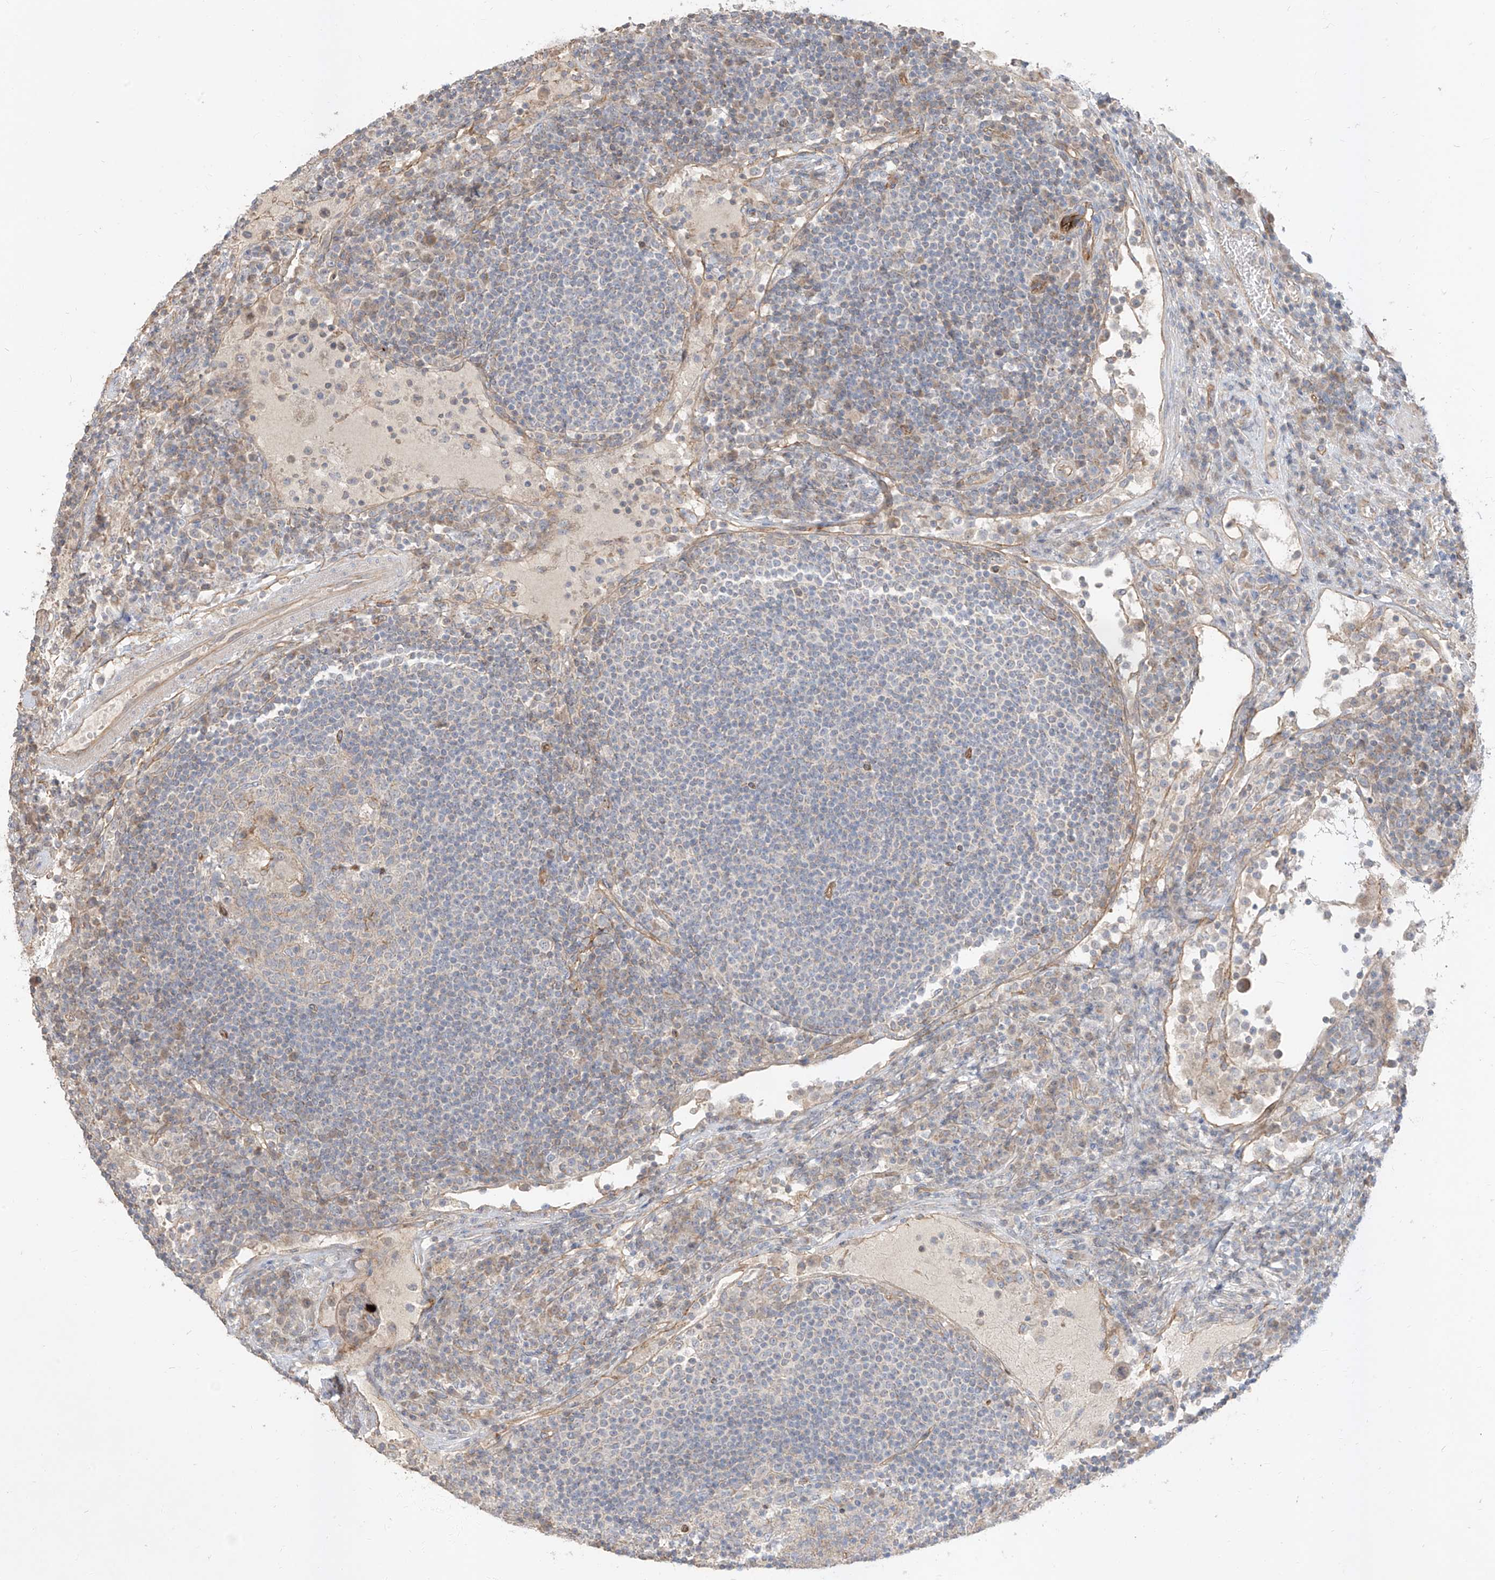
{"staining": {"intensity": "negative", "quantity": "none", "location": "none"}, "tissue": "lymph node", "cell_type": "Germinal center cells", "image_type": "normal", "snomed": [{"axis": "morphology", "description": "Normal tissue, NOS"}, {"axis": "topography", "description": "Lymph node"}], "caption": "Immunohistochemistry (IHC) of unremarkable human lymph node exhibits no positivity in germinal center cells. (DAB (3,3'-diaminobenzidine) immunohistochemistry (IHC) visualized using brightfield microscopy, high magnification).", "gene": "EPHX4", "patient": {"sex": "female", "age": 53}}